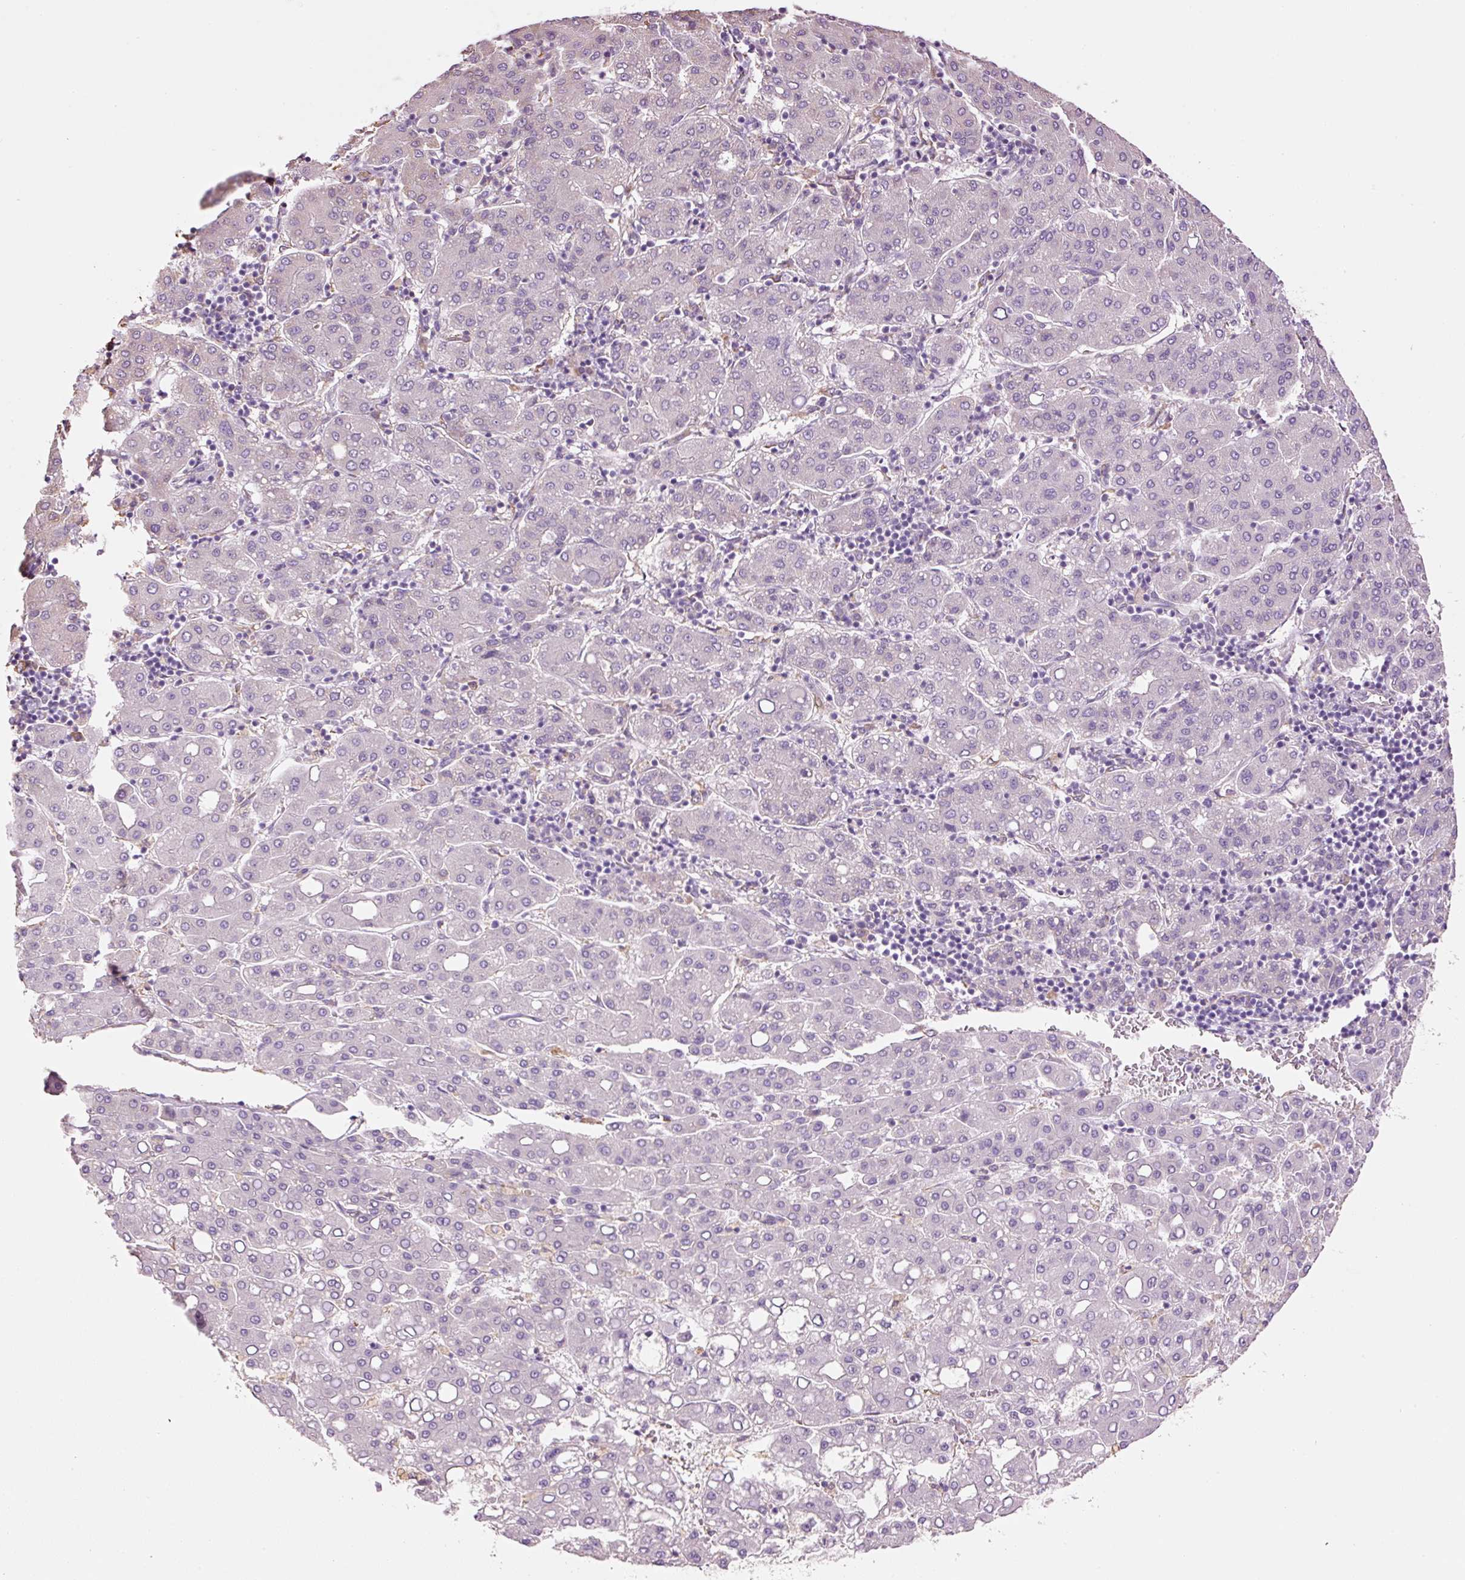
{"staining": {"intensity": "negative", "quantity": "none", "location": "none"}, "tissue": "liver cancer", "cell_type": "Tumor cells", "image_type": "cancer", "snomed": [{"axis": "morphology", "description": "Carcinoma, Hepatocellular, NOS"}, {"axis": "topography", "description": "Liver"}], "caption": "Immunohistochemistry (IHC) micrograph of neoplastic tissue: liver hepatocellular carcinoma stained with DAB (3,3'-diaminobenzidine) displays no significant protein expression in tumor cells. (DAB (3,3'-diaminobenzidine) immunohistochemistry with hematoxylin counter stain).", "gene": "GCG", "patient": {"sex": "male", "age": 65}}